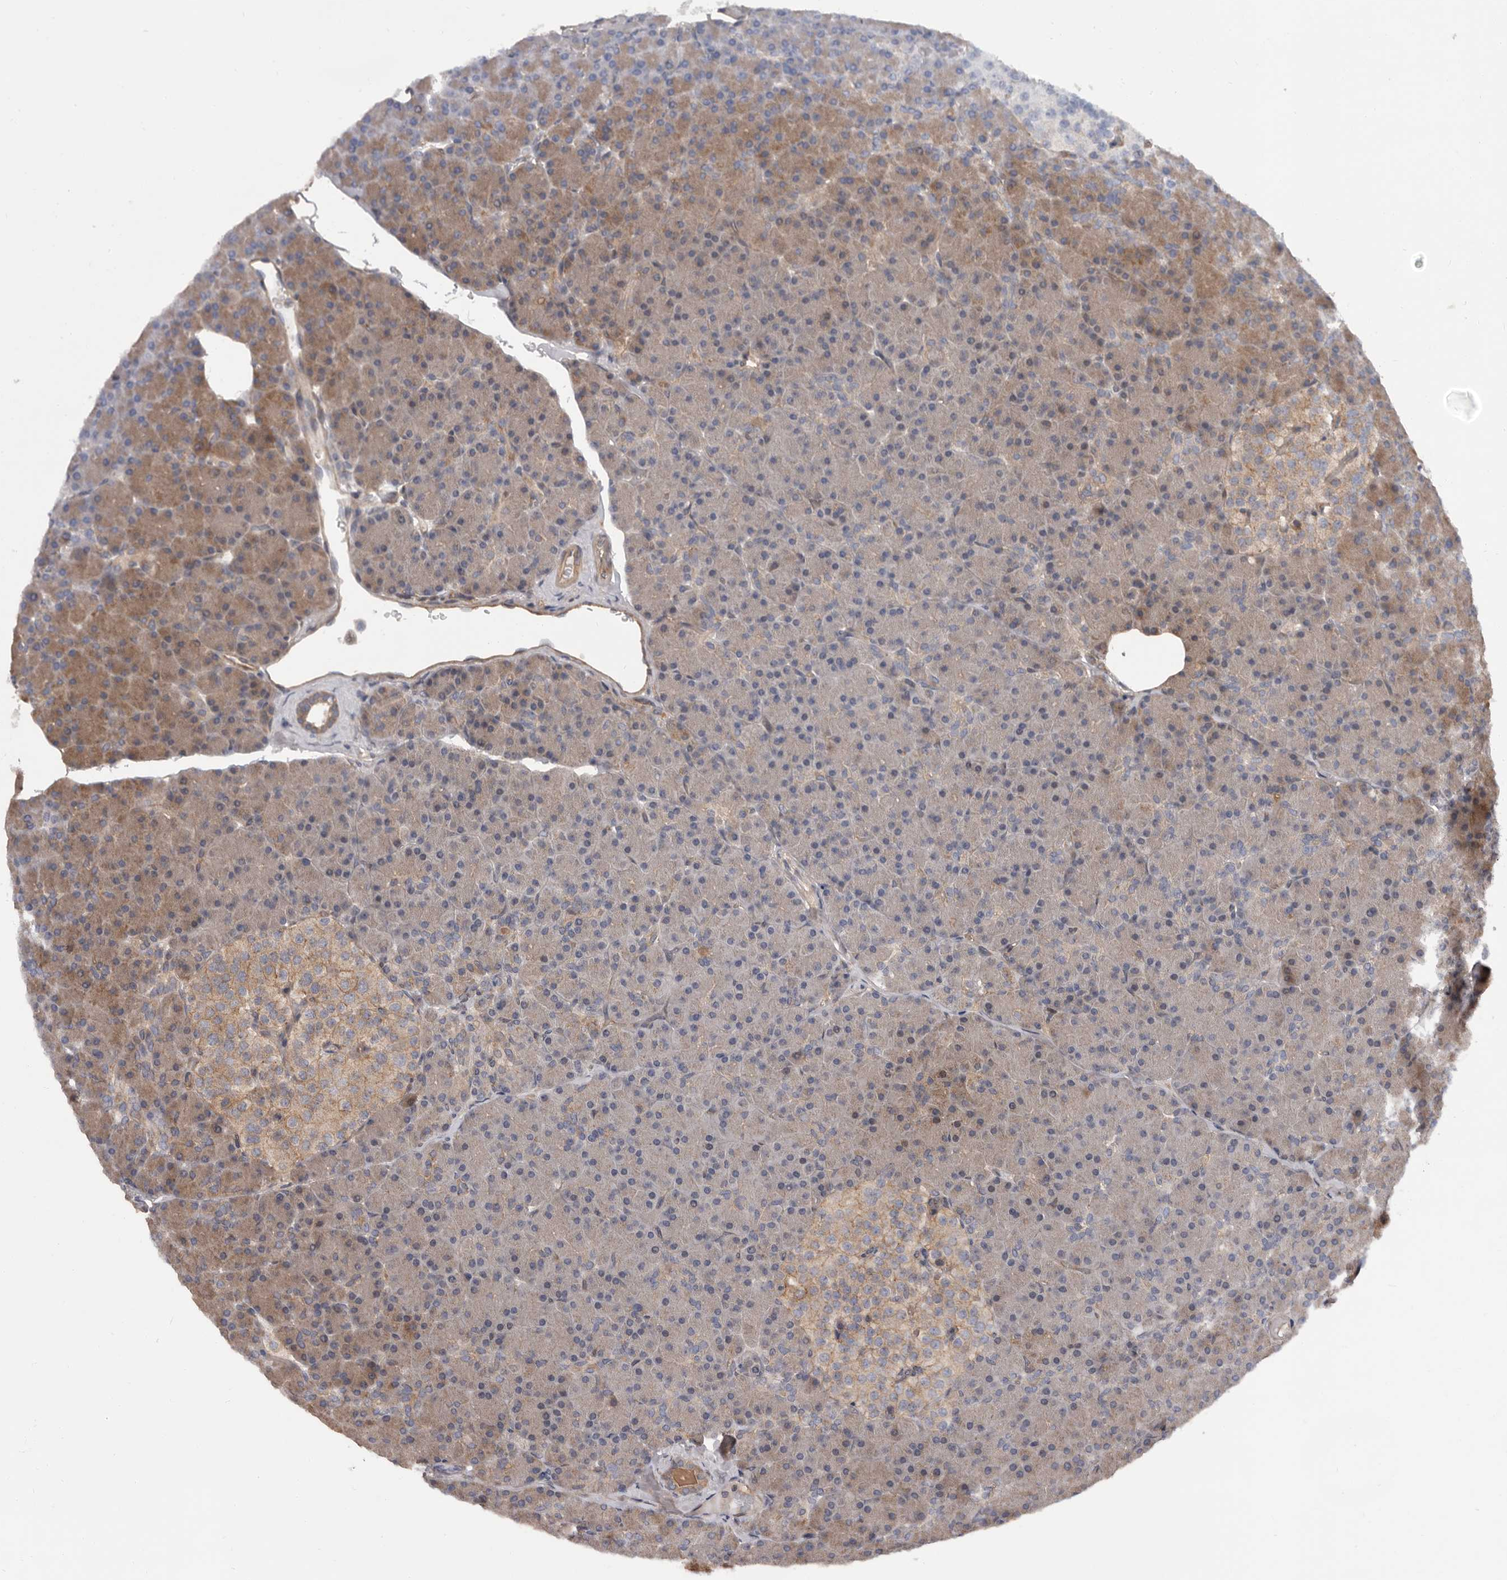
{"staining": {"intensity": "moderate", "quantity": "25%-75%", "location": "cytoplasmic/membranous"}, "tissue": "pancreas", "cell_type": "Exocrine glandular cells", "image_type": "normal", "snomed": [{"axis": "morphology", "description": "Normal tissue, NOS"}, {"axis": "topography", "description": "Pancreas"}], "caption": "DAB immunohistochemical staining of unremarkable human pancreas reveals moderate cytoplasmic/membranous protein positivity in approximately 25%-75% of exocrine glandular cells. (Brightfield microscopy of DAB IHC at high magnification).", "gene": "ADAMTS2", "patient": {"sex": "female", "age": 43}}